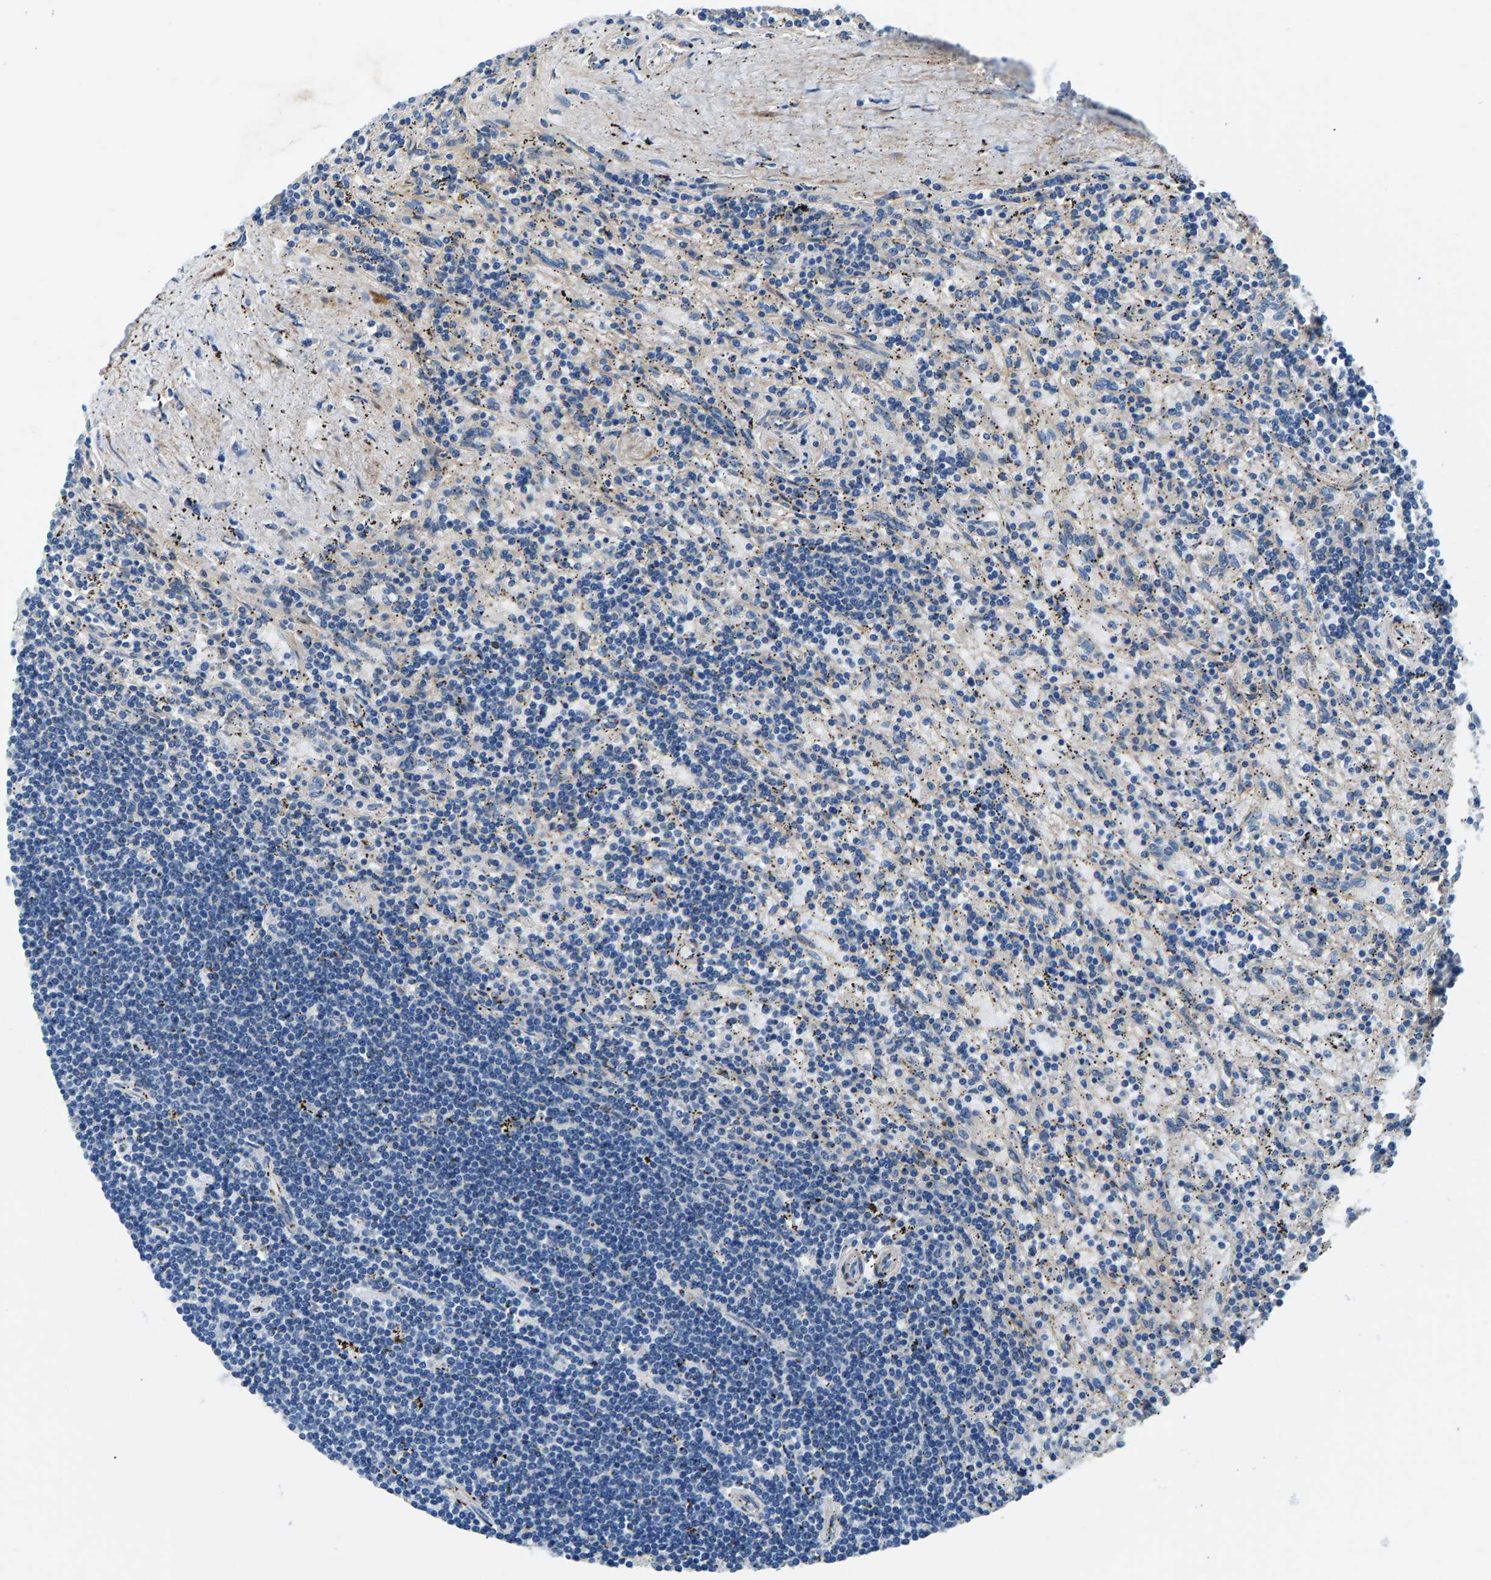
{"staining": {"intensity": "negative", "quantity": "none", "location": "none"}, "tissue": "lymphoma", "cell_type": "Tumor cells", "image_type": "cancer", "snomed": [{"axis": "morphology", "description": "Malignant lymphoma, non-Hodgkin's type, Low grade"}, {"axis": "topography", "description": "Spleen"}], "caption": "The IHC image has no significant staining in tumor cells of malignant lymphoma, non-Hodgkin's type (low-grade) tissue. (Stains: DAB (3,3'-diaminobenzidine) immunohistochemistry with hematoxylin counter stain, Microscopy: brightfield microscopy at high magnification).", "gene": "CDRT4", "patient": {"sex": "male", "age": 76}}